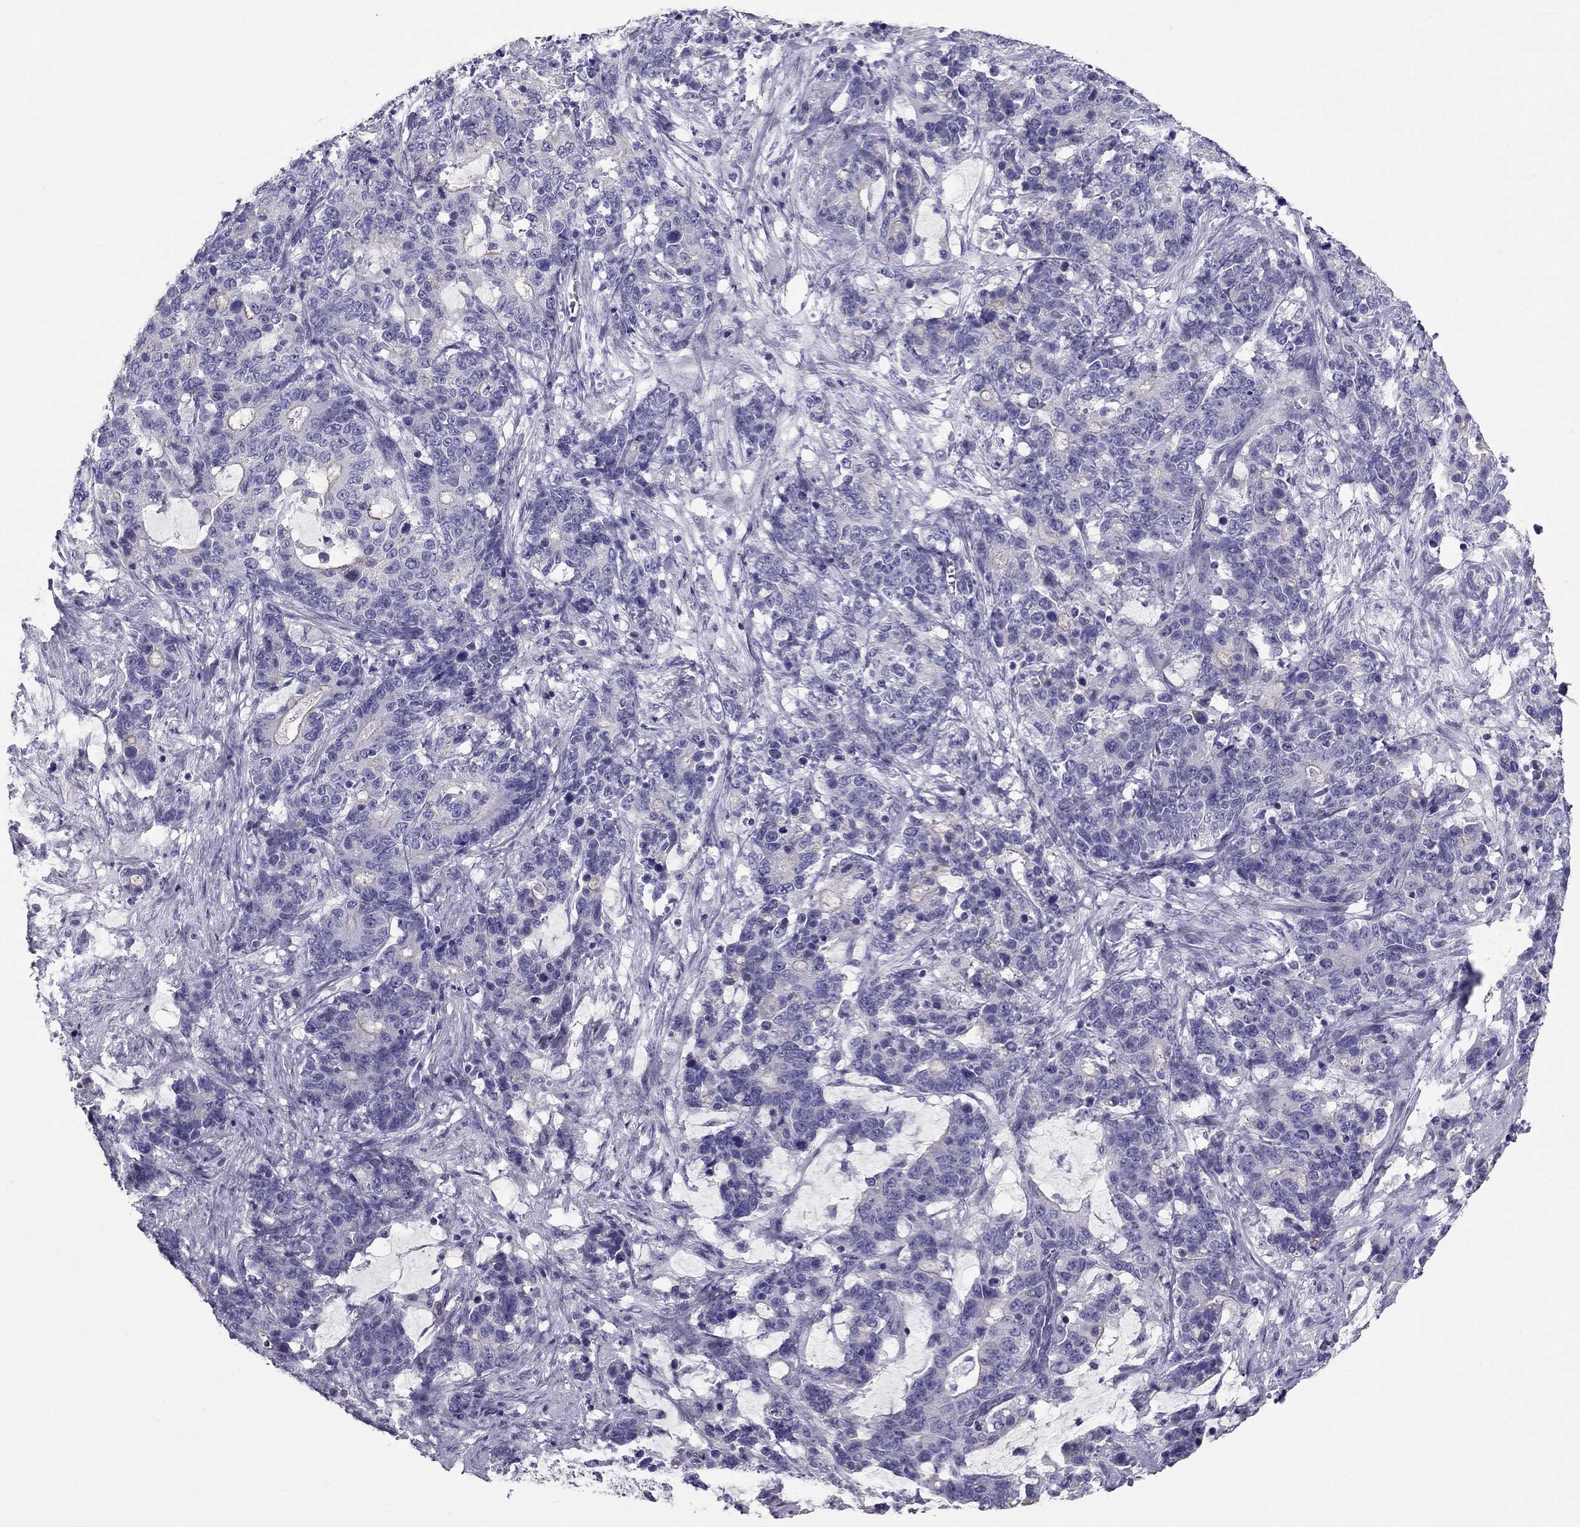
{"staining": {"intensity": "negative", "quantity": "none", "location": "none"}, "tissue": "stomach cancer", "cell_type": "Tumor cells", "image_type": "cancer", "snomed": [{"axis": "morphology", "description": "Normal tissue, NOS"}, {"axis": "morphology", "description": "Adenocarcinoma, NOS"}, {"axis": "topography", "description": "Stomach"}], "caption": "Immunohistochemical staining of human adenocarcinoma (stomach) exhibits no significant expression in tumor cells.", "gene": "PDE6A", "patient": {"sex": "female", "age": 64}}